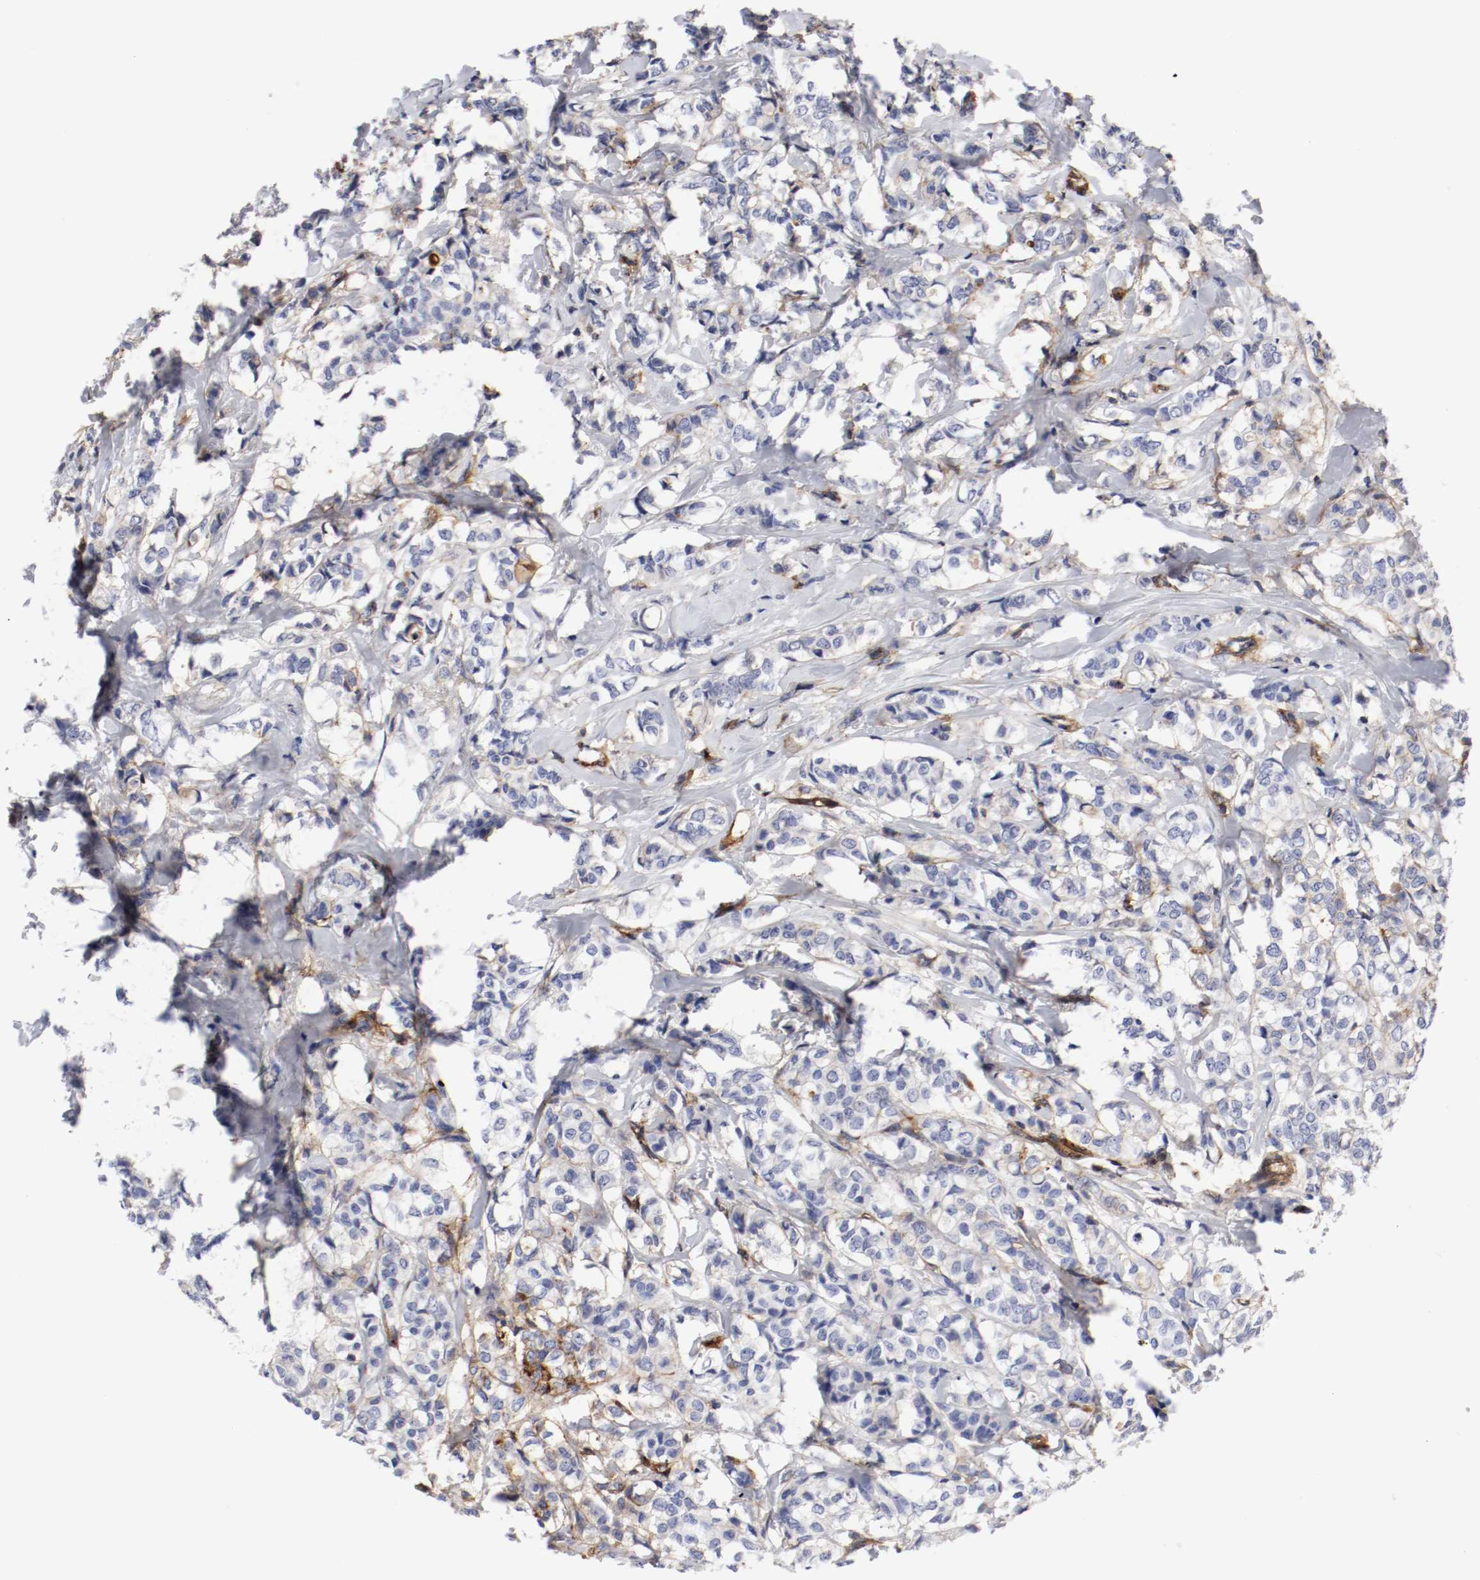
{"staining": {"intensity": "moderate", "quantity": "<25%", "location": "cytoplasmic/membranous"}, "tissue": "breast cancer", "cell_type": "Tumor cells", "image_type": "cancer", "snomed": [{"axis": "morphology", "description": "Lobular carcinoma"}, {"axis": "topography", "description": "Breast"}], "caption": "Breast cancer (lobular carcinoma) was stained to show a protein in brown. There is low levels of moderate cytoplasmic/membranous positivity in approximately <25% of tumor cells.", "gene": "IFITM1", "patient": {"sex": "female", "age": 60}}